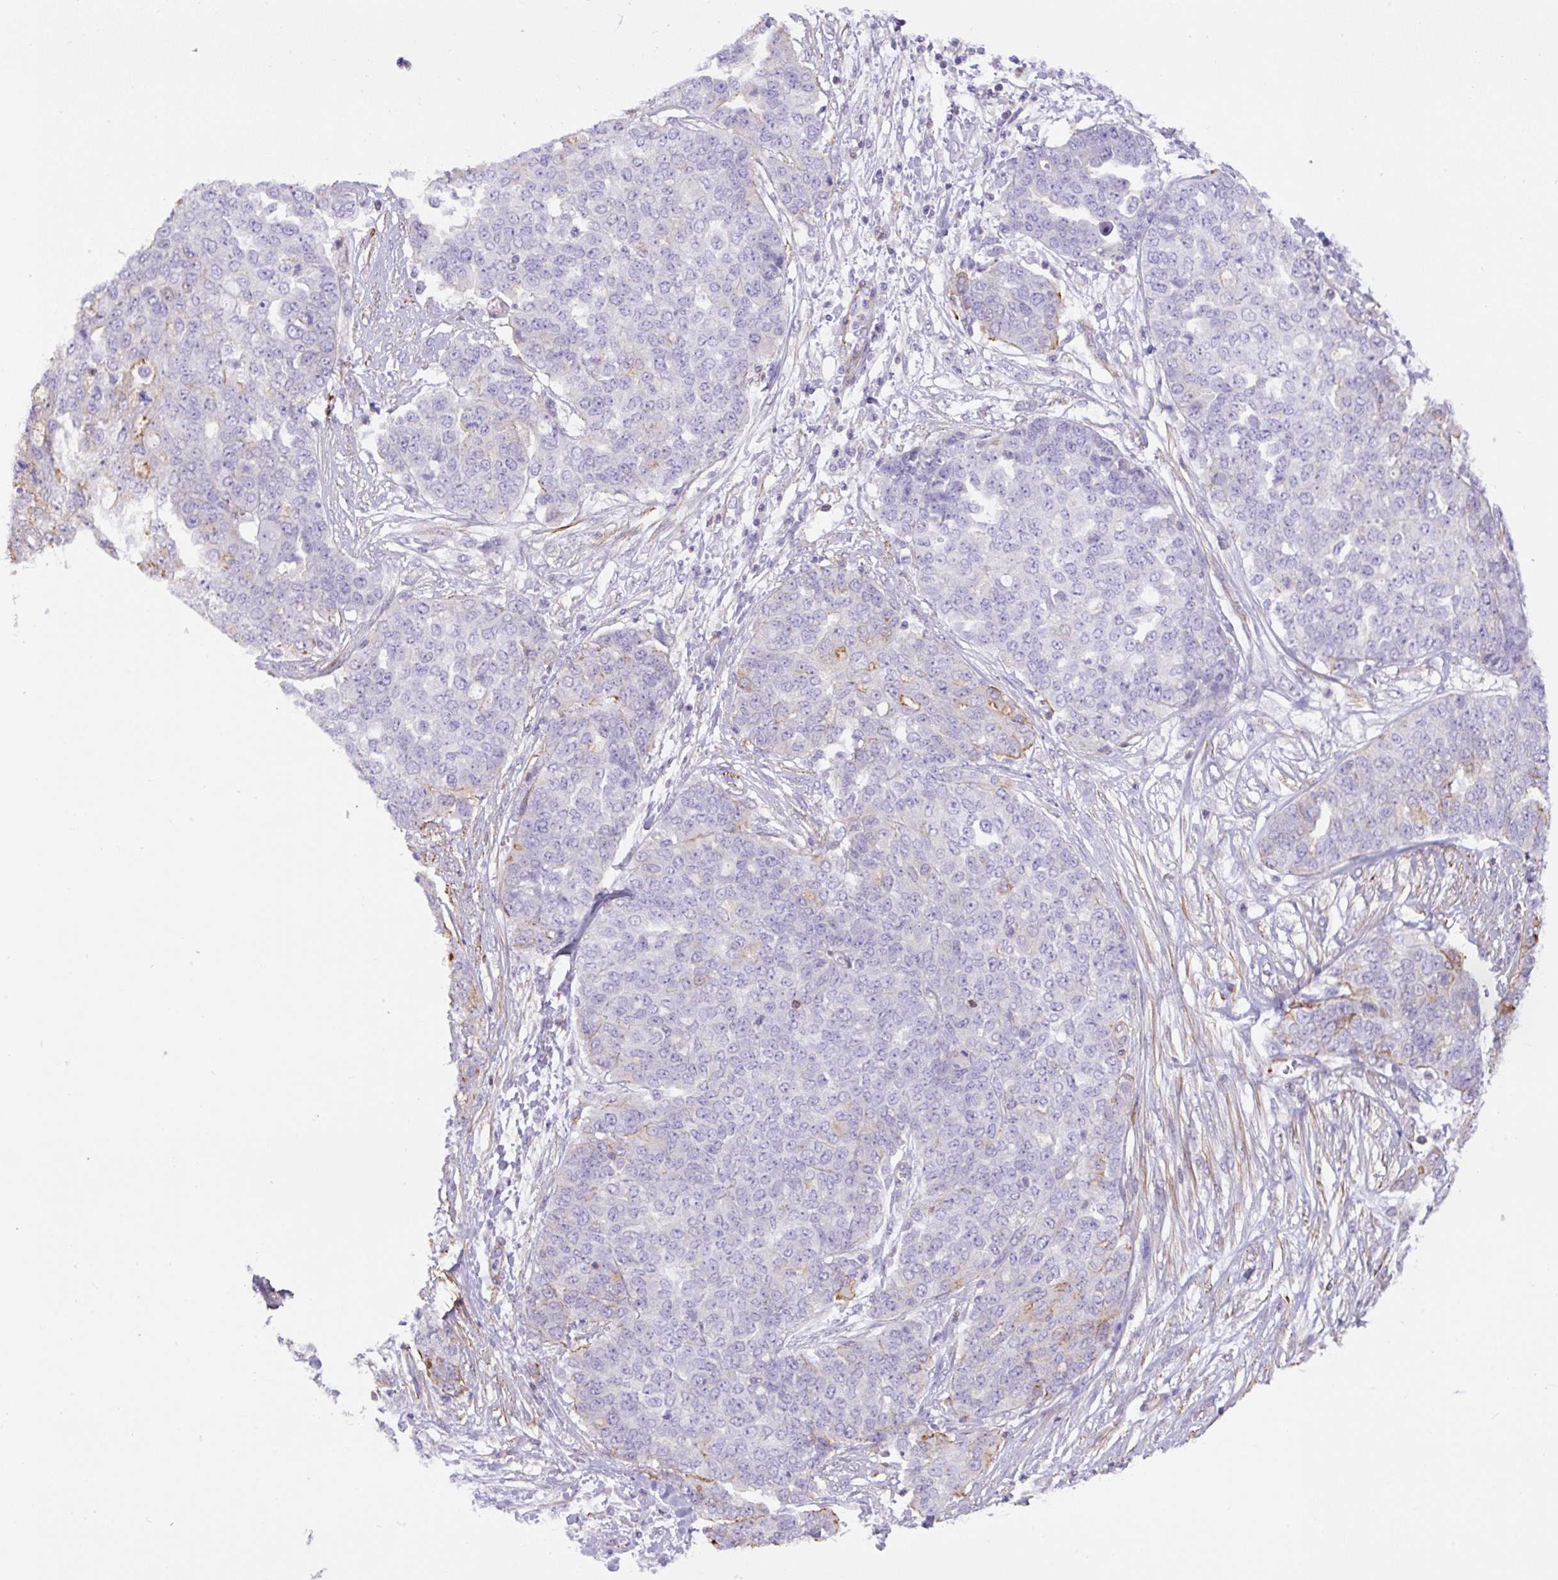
{"staining": {"intensity": "negative", "quantity": "none", "location": "none"}, "tissue": "ovarian cancer", "cell_type": "Tumor cells", "image_type": "cancer", "snomed": [{"axis": "morphology", "description": "Cystadenocarcinoma, serous, NOS"}, {"axis": "topography", "description": "Soft tissue"}, {"axis": "topography", "description": "Ovary"}], "caption": "This photomicrograph is of ovarian cancer stained with immunohistochemistry to label a protein in brown with the nuclei are counter-stained blue. There is no positivity in tumor cells.", "gene": "B3GALT5", "patient": {"sex": "female", "age": 57}}